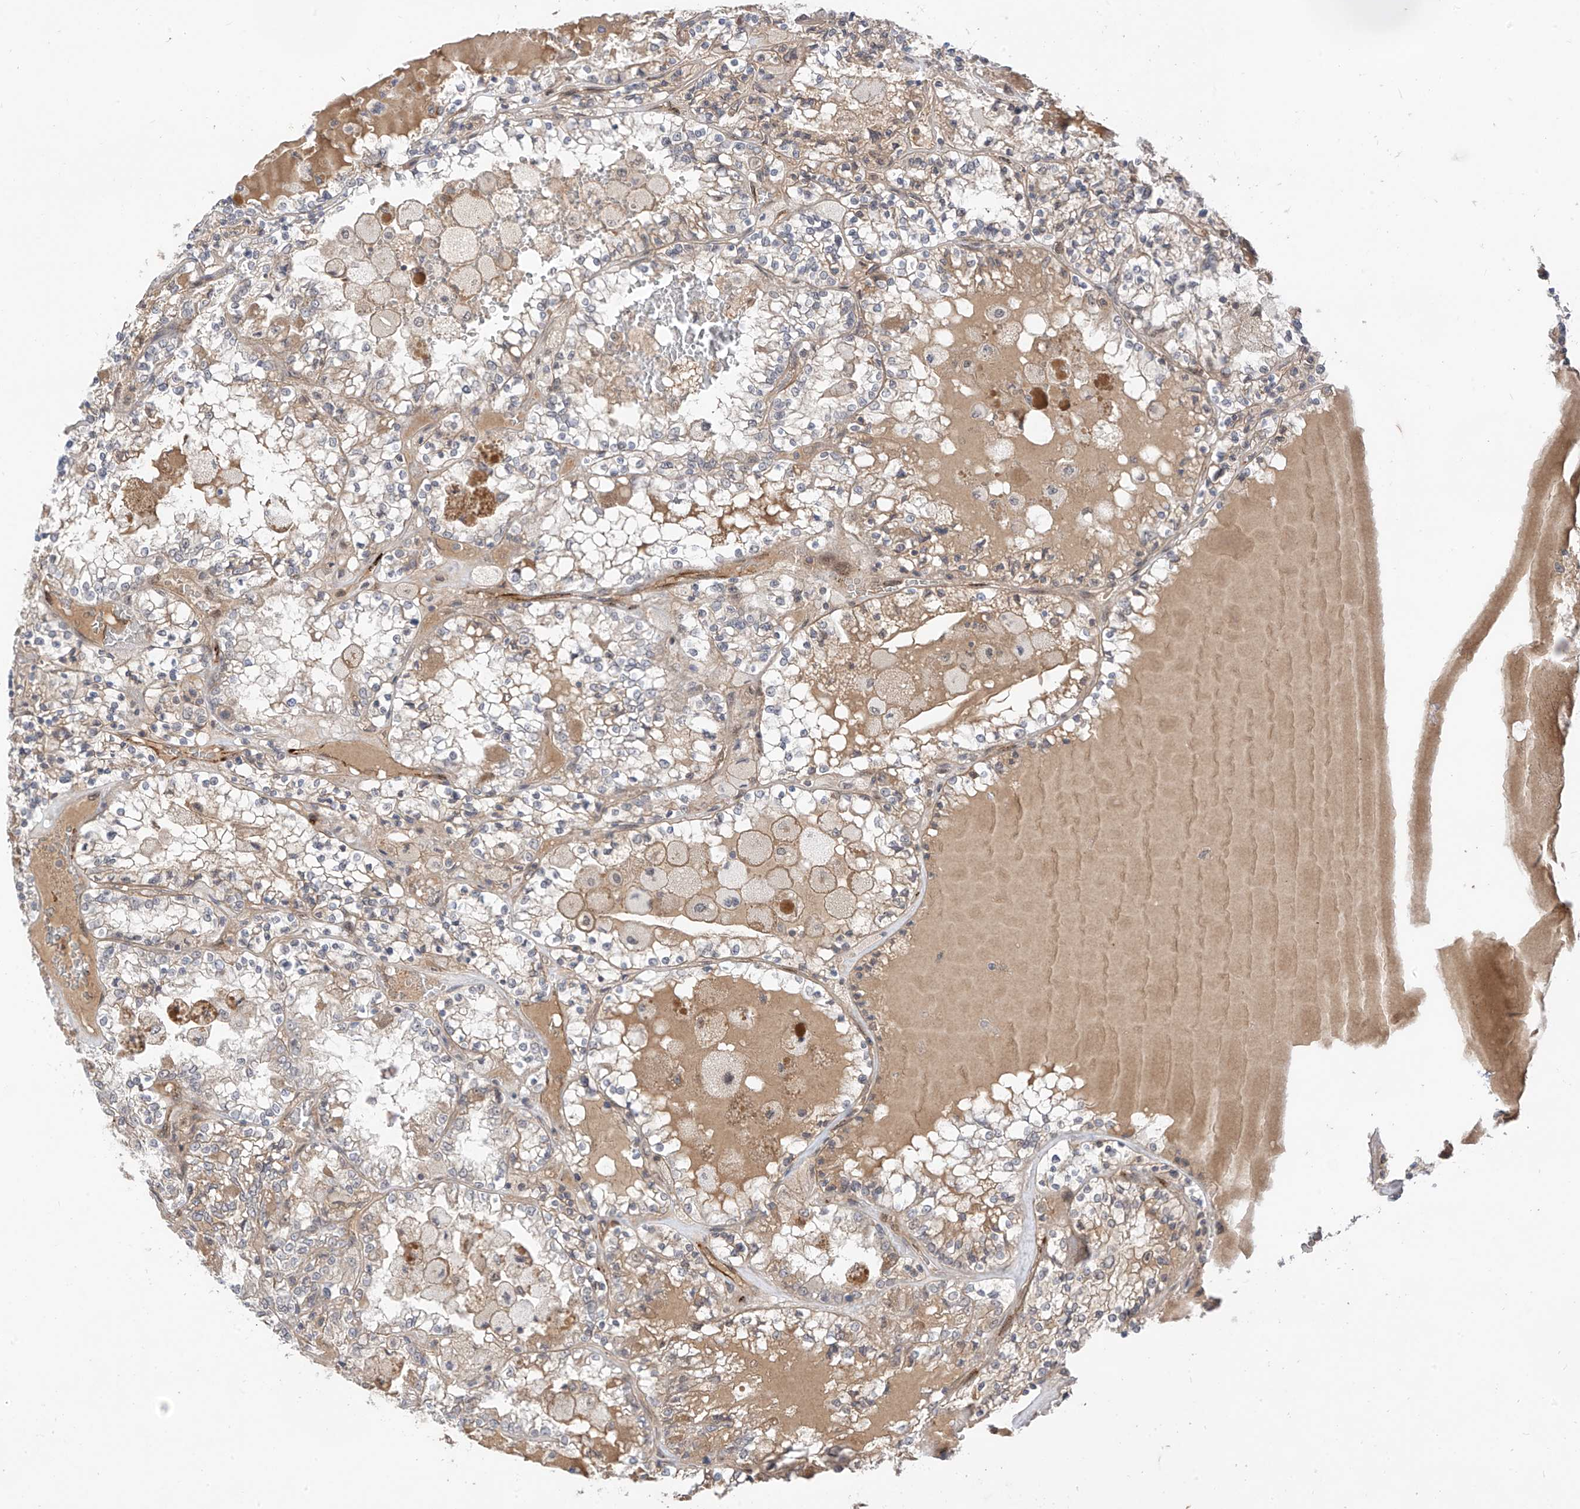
{"staining": {"intensity": "negative", "quantity": "none", "location": "none"}, "tissue": "renal cancer", "cell_type": "Tumor cells", "image_type": "cancer", "snomed": [{"axis": "morphology", "description": "Adenocarcinoma, NOS"}, {"axis": "topography", "description": "Kidney"}], "caption": "High power microscopy histopathology image of an immunohistochemistry (IHC) micrograph of renal cancer, revealing no significant positivity in tumor cells. (Immunohistochemistry (ihc), brightfield microscopy, high magnification).", "gene": "MRTFA", "patient": {"sex": "female", "age": 56}}